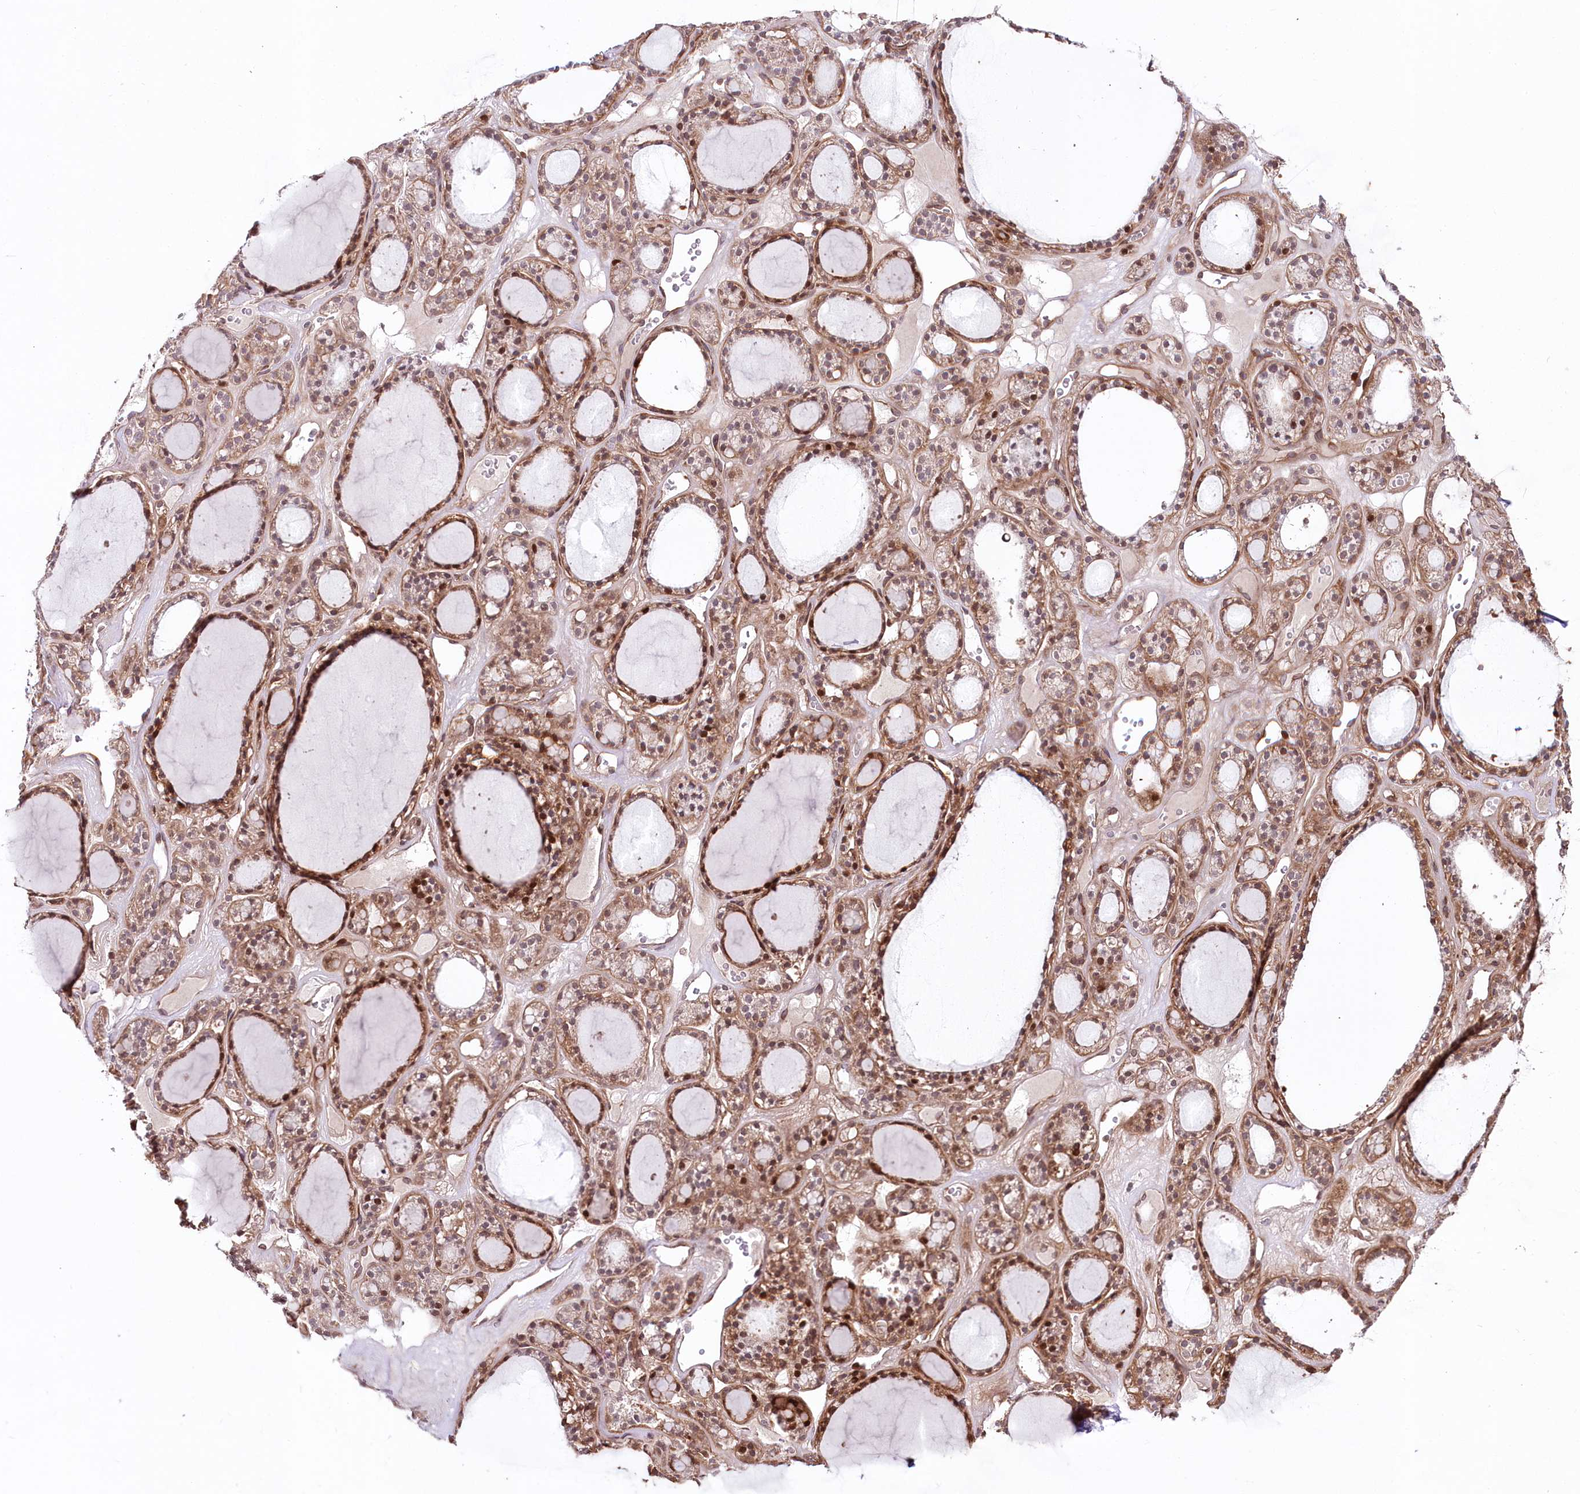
{"staining": {"intensity": "moderate", "quantity": ">75%", "location": "cytoplasmic/membranous,nuclear"}, "tissue": "thyroid gland", "cell_type": "Glandular cells", "image_type": "normal", "snomed": [{"axis": "morphology", "description": "Normal tissue, NOS"}, {"axis": "topography", "description": "Thyroid gland"}], "caption": "Benign thyroid gland reveals moderate cytoplasmic/membranous,nuclear staining in approximately >75% of glandular cells, visualized by immunohistochemistry.", "gene": "PHLDB1", "patient": {"sex": "female", "age": 28}}